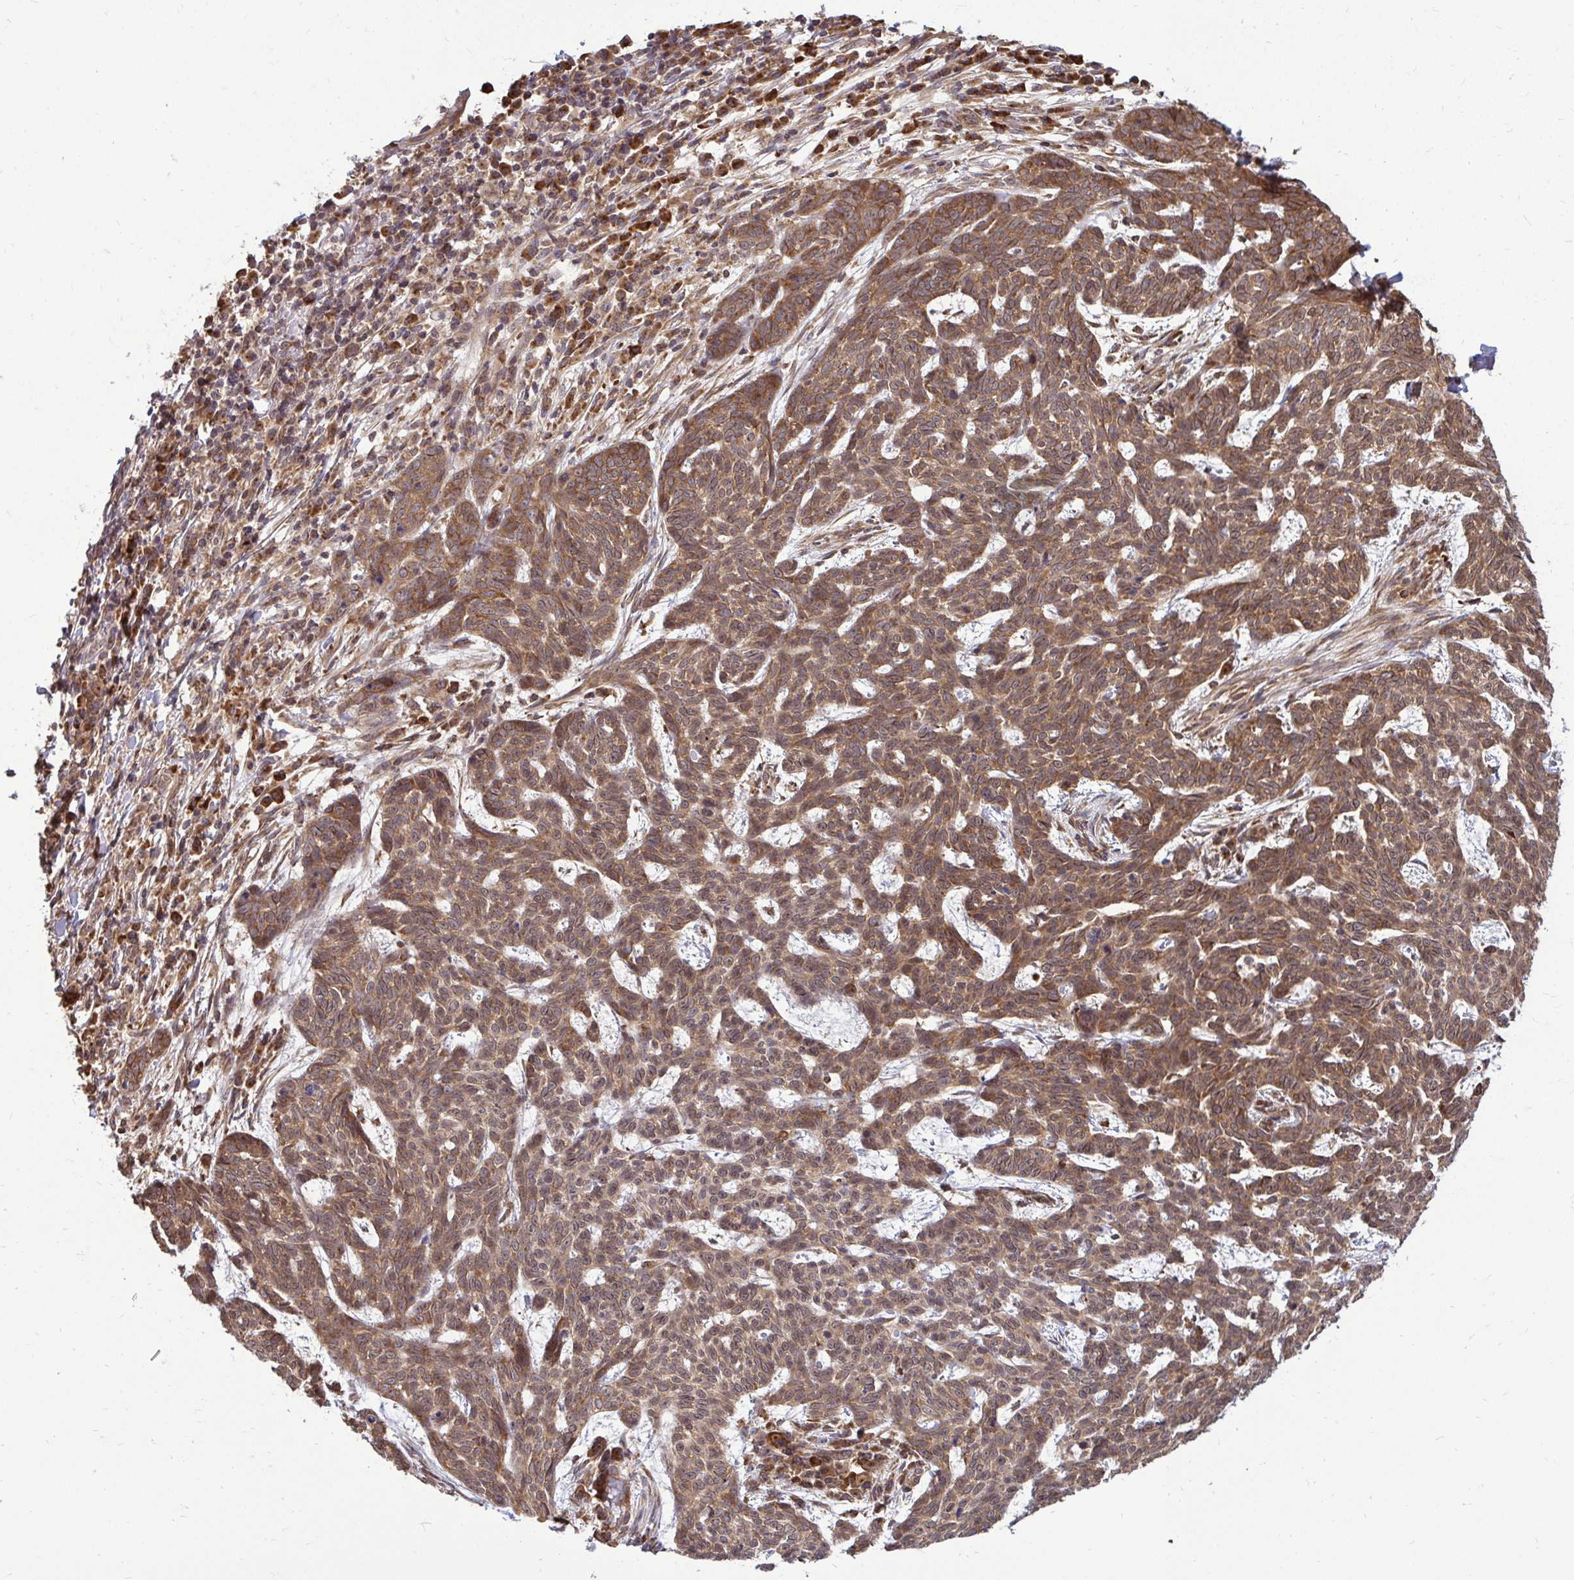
{"staining": {"intensity": "moderate", "quantity": ">75%", "location": "cytoplasmic/membranous"}, "tissue": "skin cancer", "cell_type": "Tumor cells", "image_type": "cancer", "snomed": [{"axis": "morphology", "description": "Basal cell carcinoma"}, {"axis": "topography", "description": "Skin"}], "caption": "Immunohistochemistry (IHC) photomicrograph of neoplastic tissue: human skin basal cell carcinoma stained using IHC demonstrates medium levels of moderate protein expression localized specifically in the cytoplasmic/membranous of tumor cells, appearing as a cytoplasmic/membranous brown color.", "gene": "FMR1", "patient": {"sex": "female", "age": 93}}